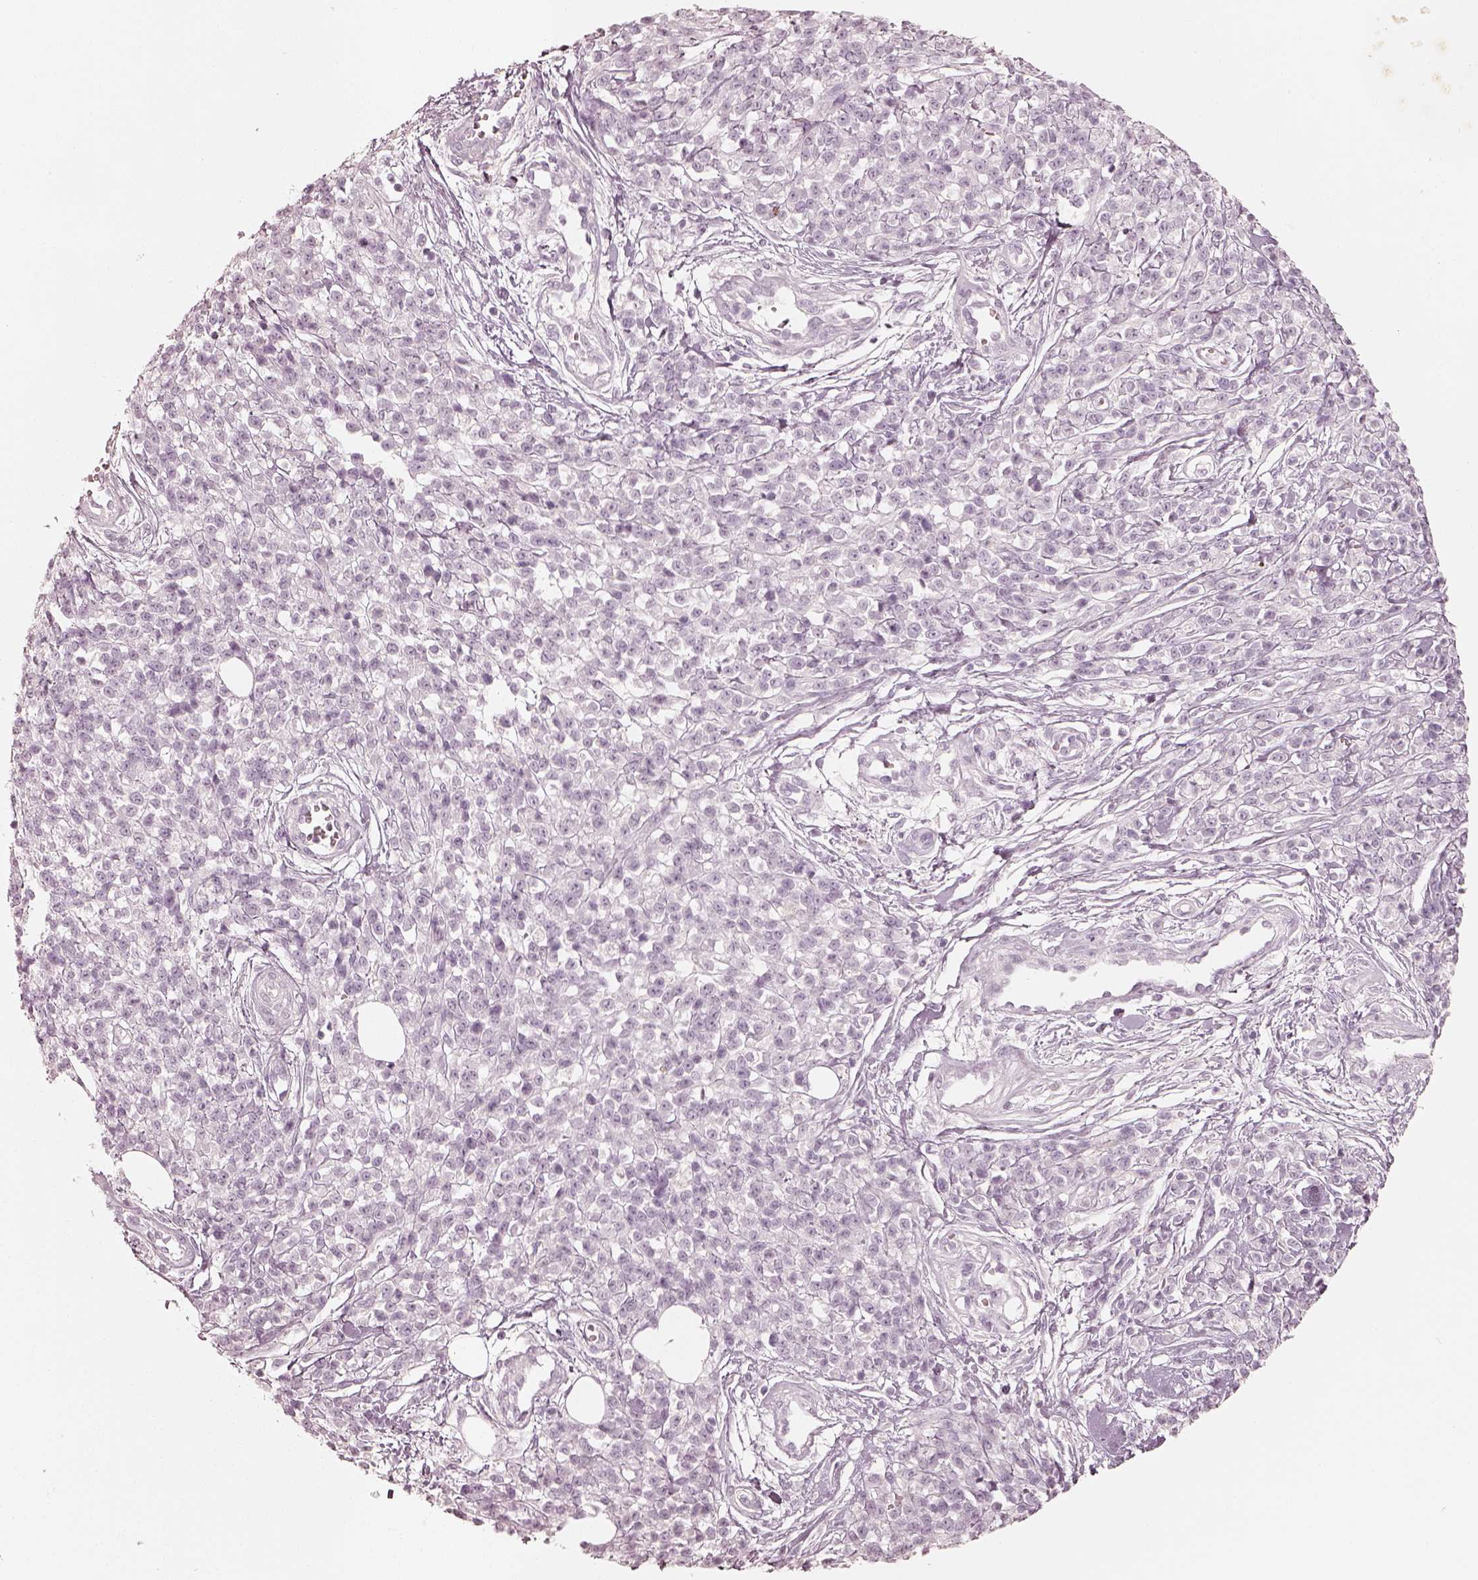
{"staining": {"intensity": "negative", "quantity": "none", "location": "none"}, "tissue": "melanoma", "cell_type": "Tumor cells", "image_type": "cancer", "snomed": [{"axis": "morphology", "description": "Malignant melanoma, NOS"}, {"axis": "topography", "description": "Skin"}, {"axis": "topography", "description": "Skin of trunk"}], "caption": "Protein analysis of melanoma demonstrates no significant staining in tumor cells.", "gene": "KRT82", "patient": {"sex": "male", "age": 74}}